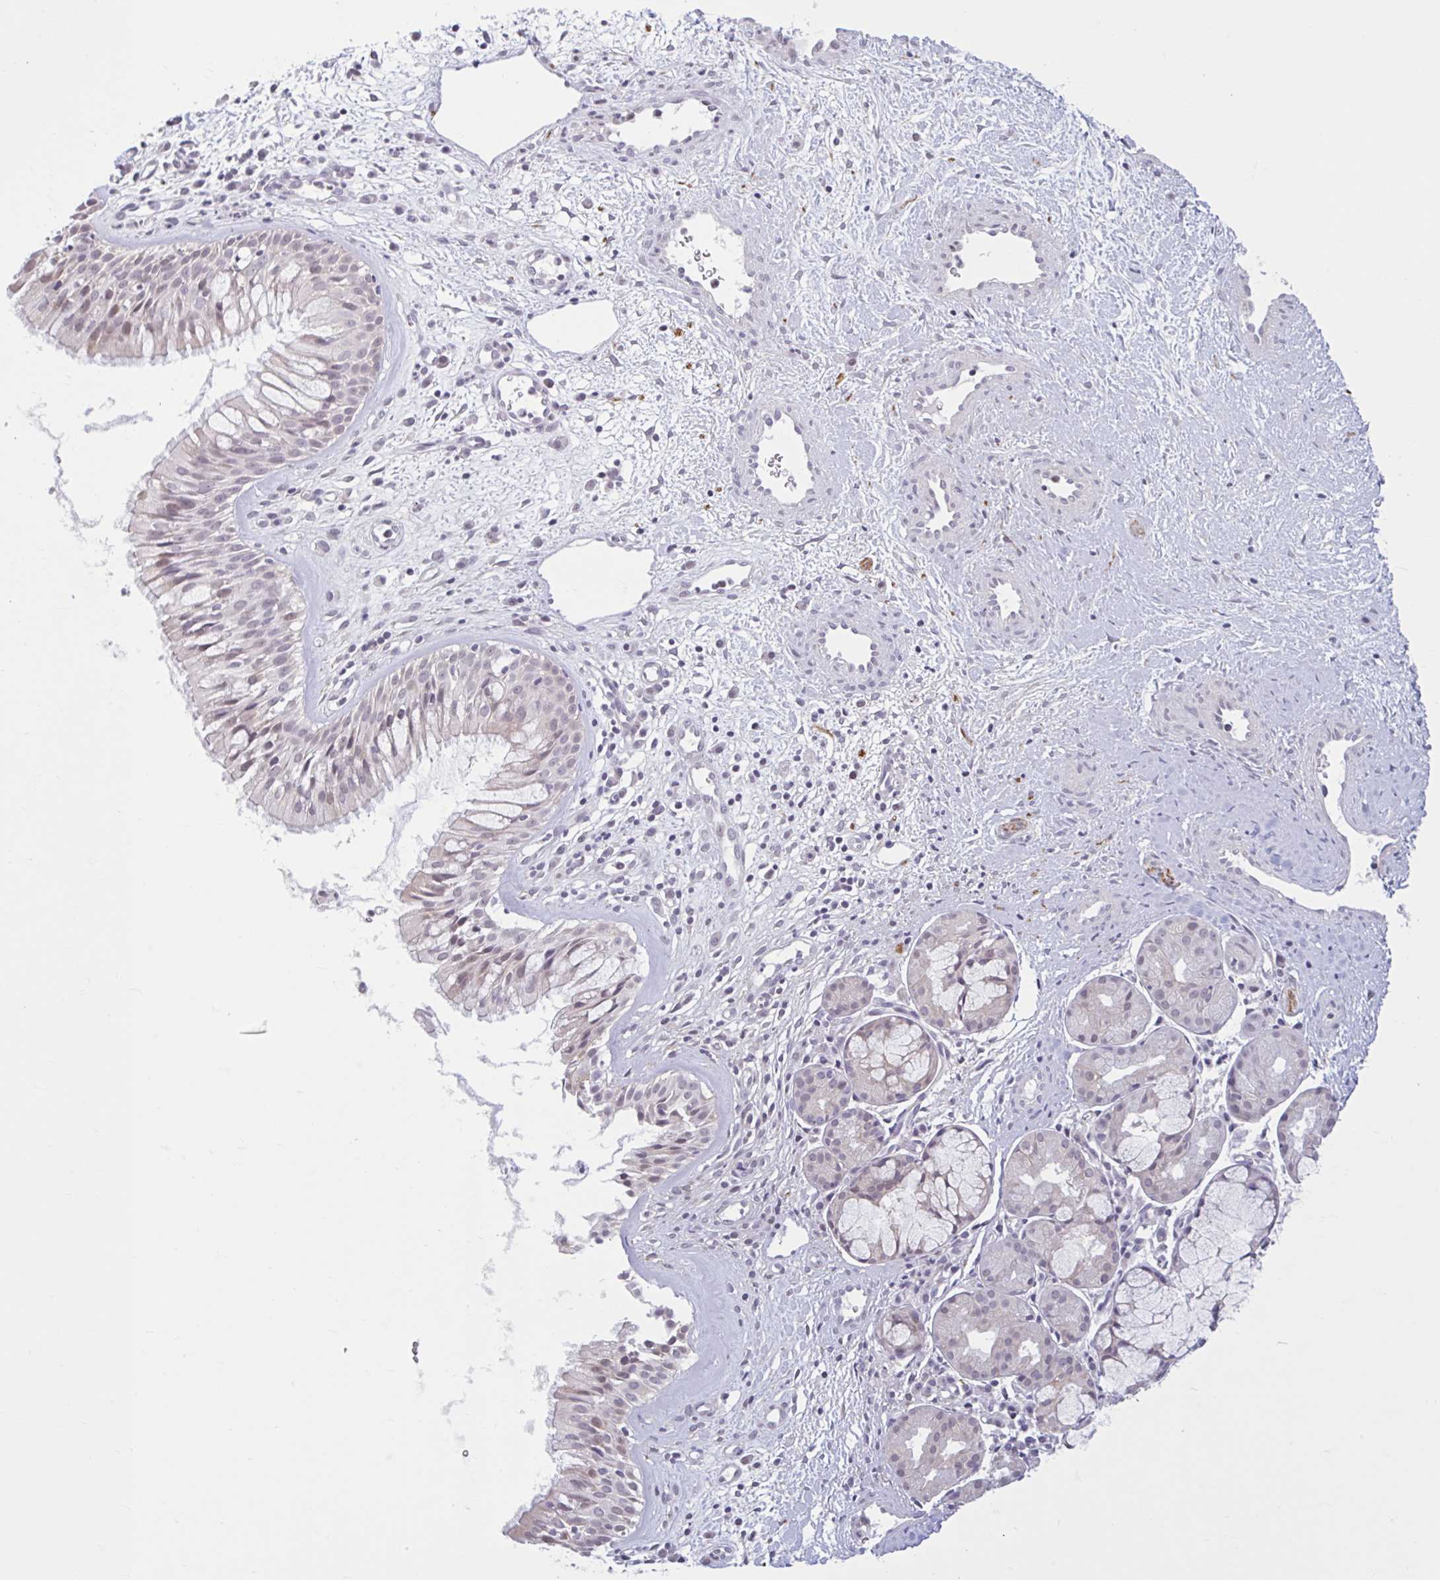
{"staining": {"intensity": "weak", "quantity": "<25%", "location": "nuclear"}, "tissue": "nasopharynx", "cell_type": "Respiratory epithelial cells", "image_type": "normal", "snomed": [{"axis": "morphology", "description": "Normal tissue, NOS"}, {"axis": "topography", "description": "Nasopharynx"}], "caption": "Immunohistochemical staining of normal nasopharynx displays no significant expression in respiratory epithelial cells. (Immunohistochemistry (ihc), brightfield microscopy, high magnification).", "gene": "CDH19", "patient": {"sex": "male", "age": 65}}